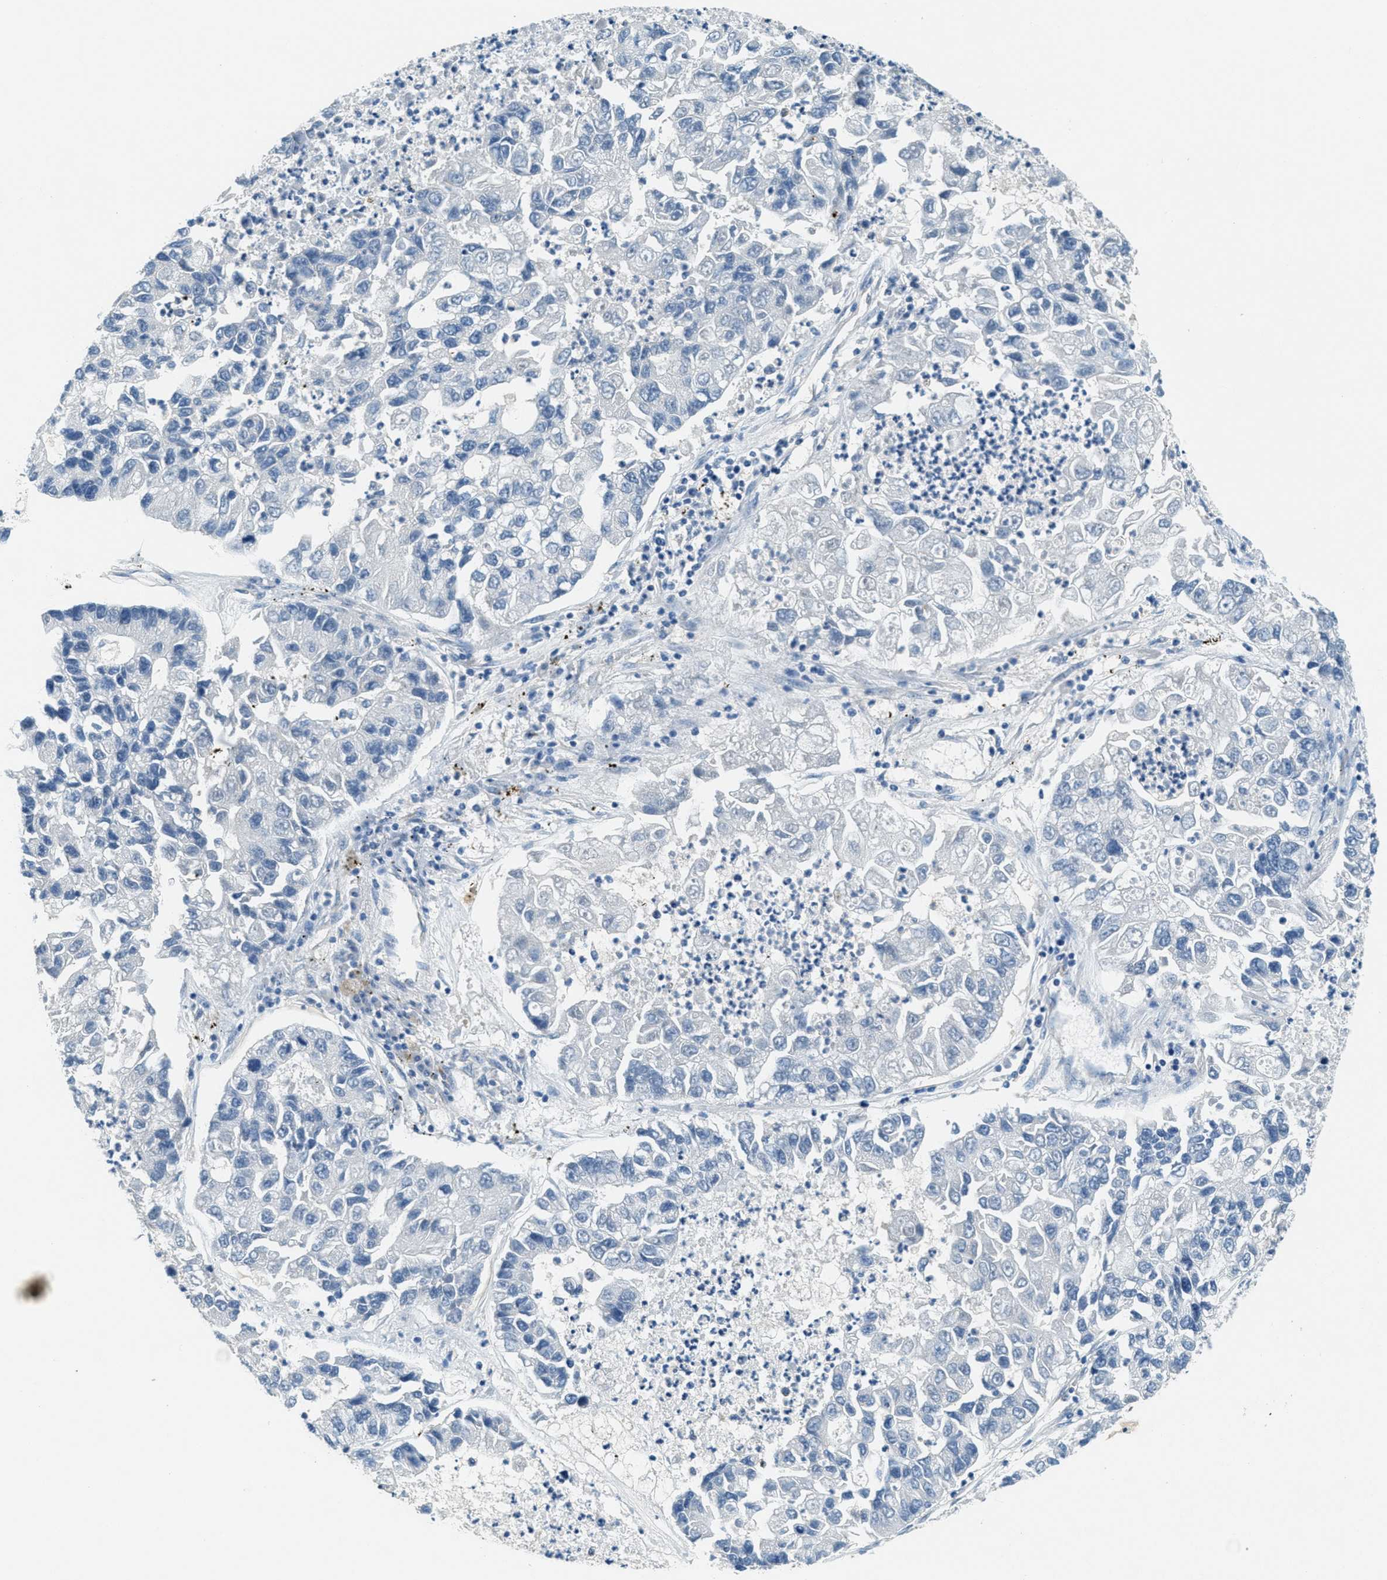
{"staining": {"intensity": "negative", "quantity": "none", "location": "none"}, "tissue": "lung cancer", "cell_type": "Tumor cells", "image_type": "cancer", "snomed": [{"axis": "morphology", "description": "Adenocarcinoma, NOS"}, {"axis": "topography", "description": "Lung"}], "caption": "High magnification brightfield microscopy of adenocarcinoma (lung) stained with DAB (3,3'-diaminobenzidine) (brown) and counterstained with hematoxylin (blue): tumor cells show no significant expression.", "gene": "A2M", "patient": {"sex": "female", "age": 51}}